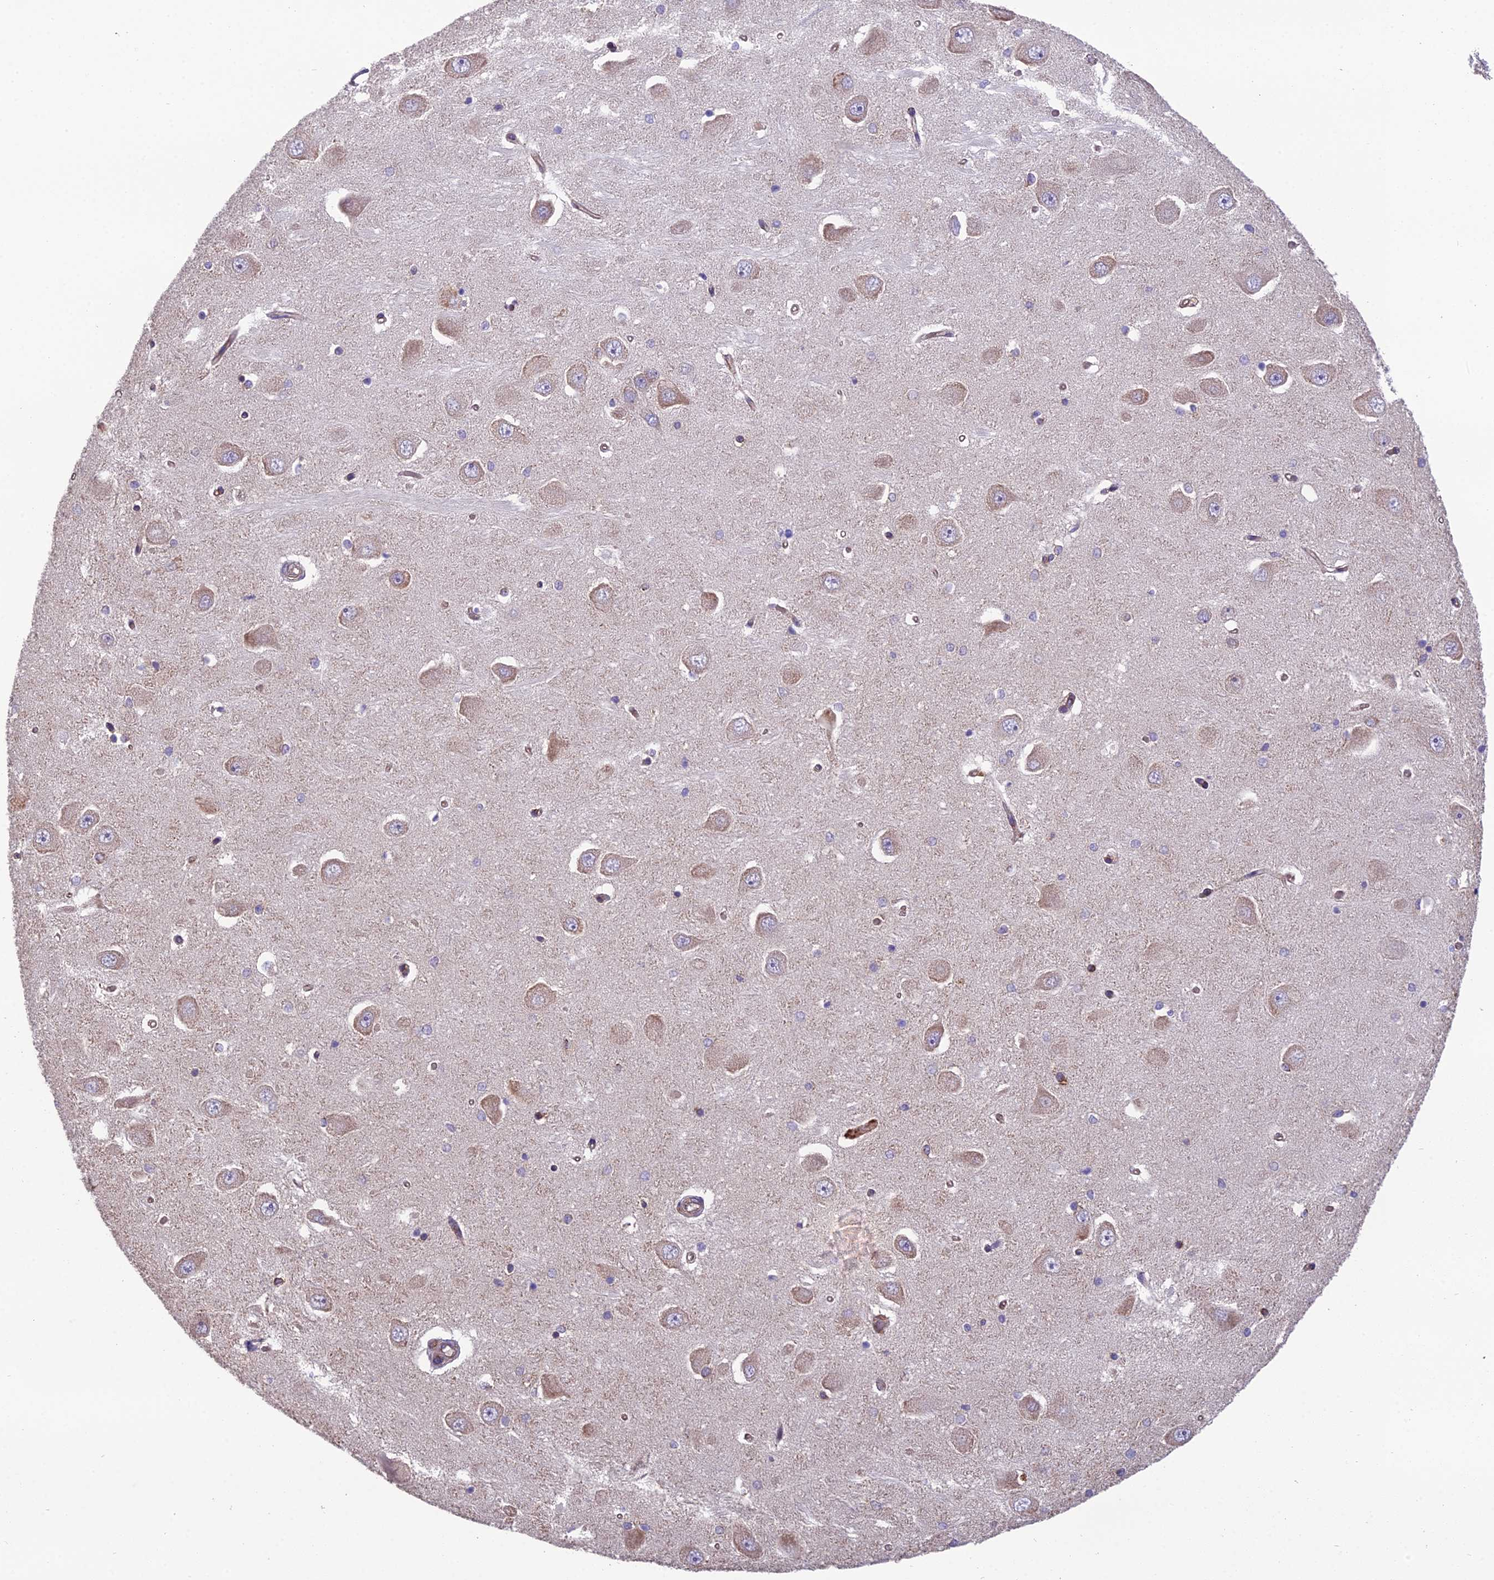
{"staining": {"intensity": "negative", "quantity": "none", "location": "none"}, "tissue": "hippocampus", "cell_type": "Glial cells", "image_type": "normal", "snomed": [{"axis": "morphology", "description": "Normal tissue, NOS"}, {"axis": "topography", "description": "Hippocampus"}], "caption": "The immunohistochemistry (IHC) photomicrograph has no significant expression in glial cells of hippocampus.", "gene": "BLOC1S4", "patient": {"sex": "male", "age": 45}}